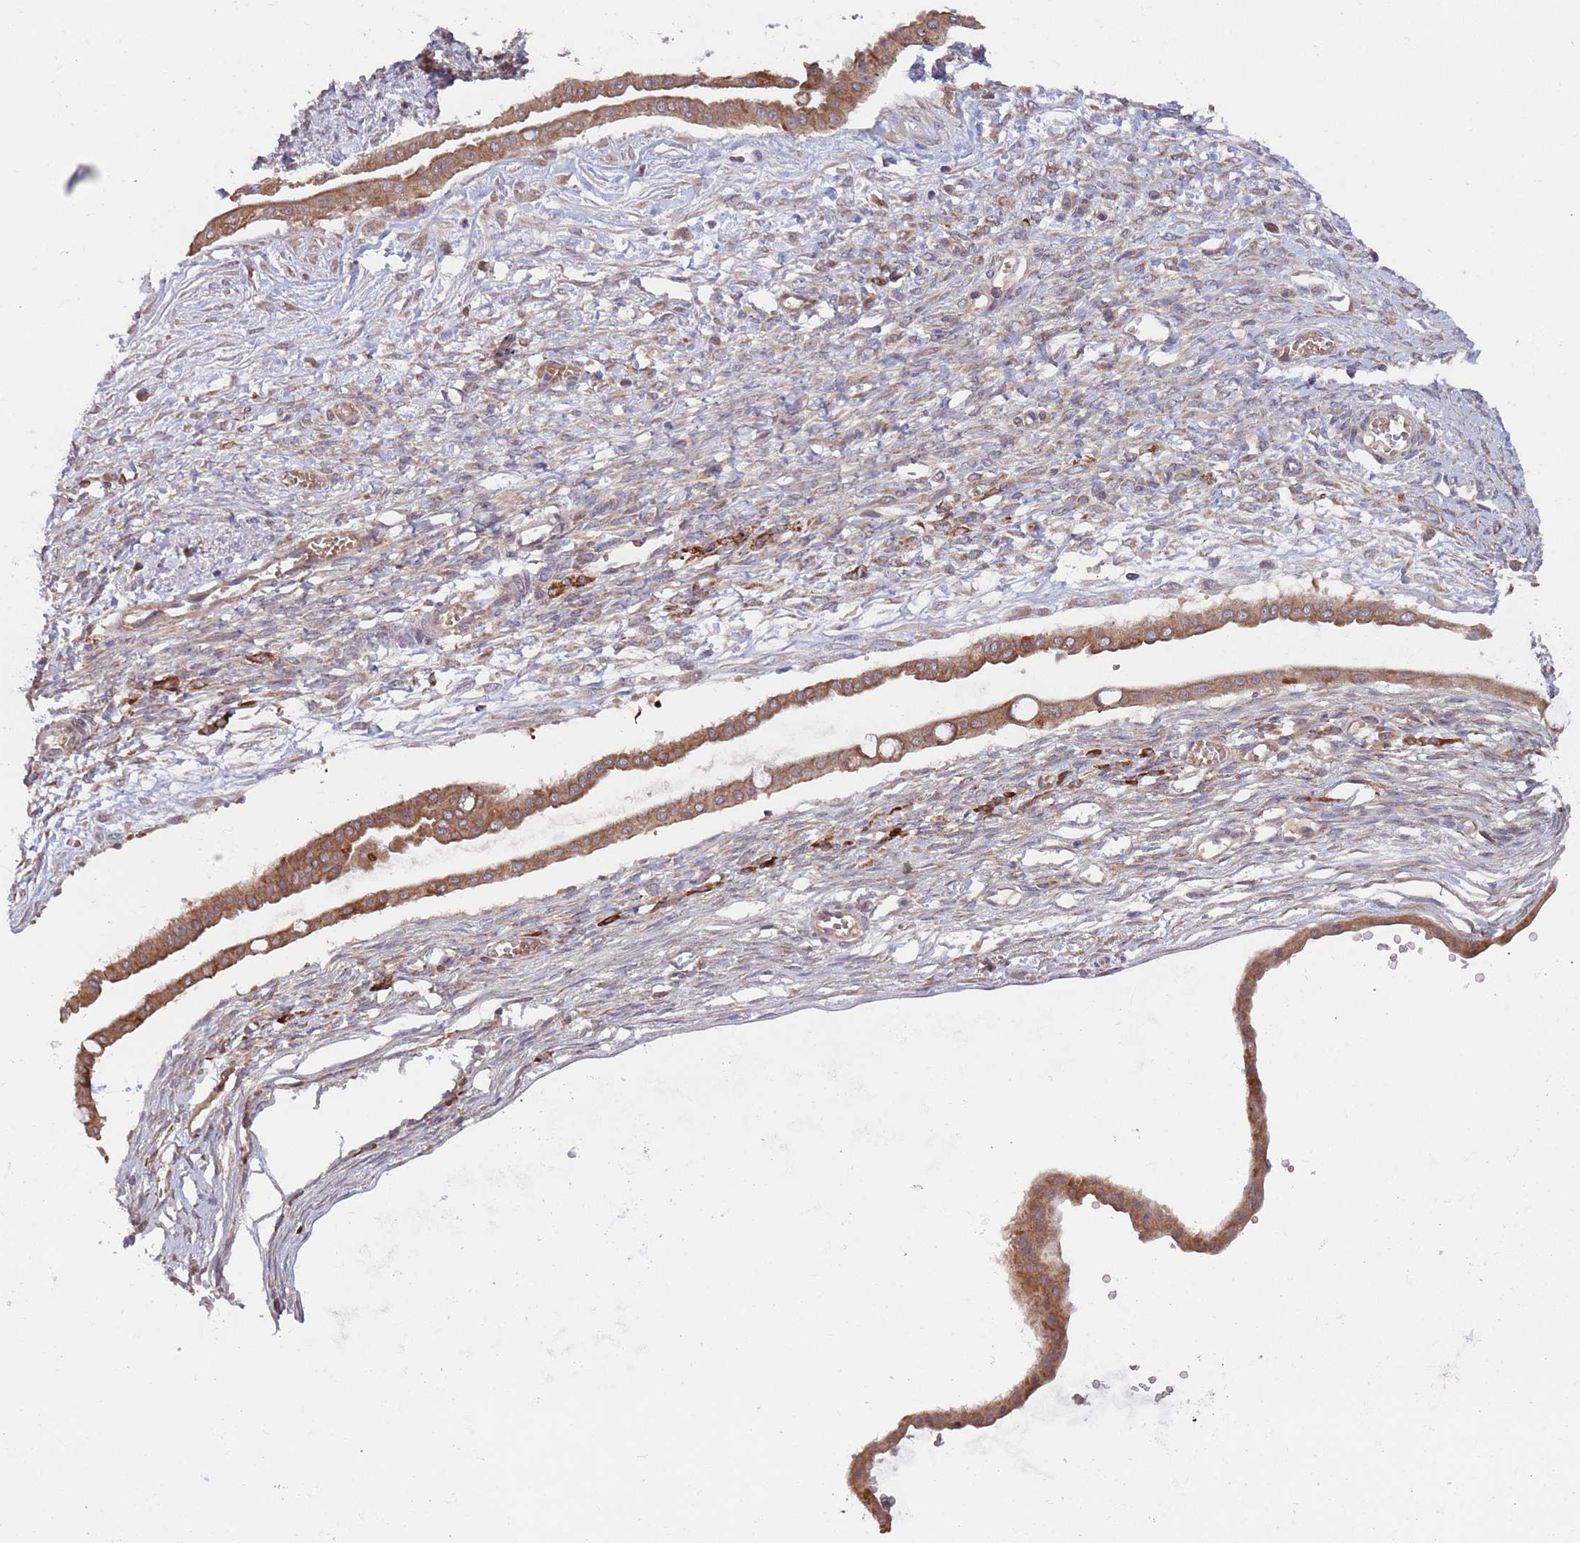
{"staining": {"intensity": "moderate", "quantity": ">75%", "location": "cytoplasmic/membranous"}, "tissue": "ovarian cancer", "cell_type": "Tumor cells", "image_type": "cancer", "snomed": [{"axis": "morphology", "description": "Cystadenocarcinoma, mucinous, NOS"}, {"axis": "topography", "description": "Ovary"}], "caption": "Ovarian cancer stained for a protein (brown) reveals moderate cytoplasmic/membranous positive expression in about >75% of tumor cells.", "gene": "ZNF140", "patient": {"sex": "female", "age": 73}}